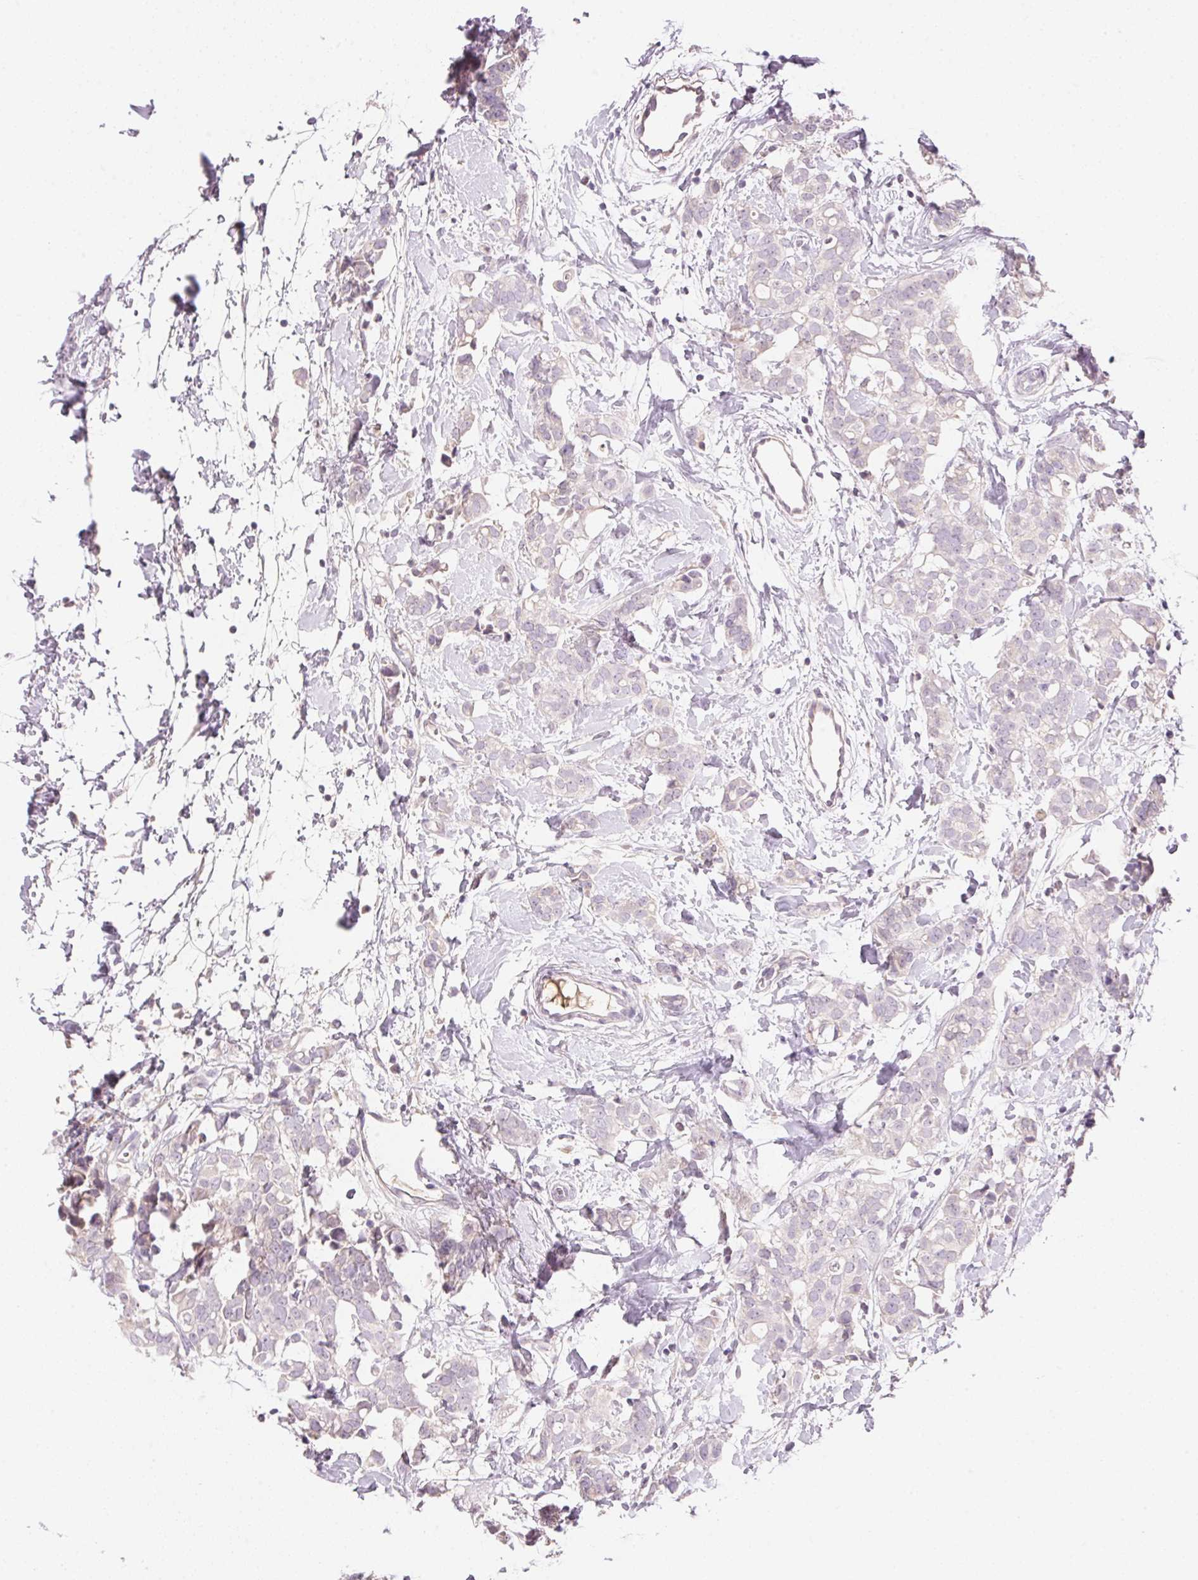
{"staining": {"intensity": "negative", "quantity": "none", "location": "none"}, "tissue": "breast cancer", "cell_type": "Tumor cells", "image_type": "cancer", "snomed": [{"axis": "morphology", "description": "Duct carcinoma"}, {"axis": "topography", "description": "Breast"}], "caption": "Breast invasive ductal carcinoma stained for a protein using immunohistochemistry displays no staining tumor cells.", "gene": "CYP11B1", "patient": {"sex": "female", "age": 40}}